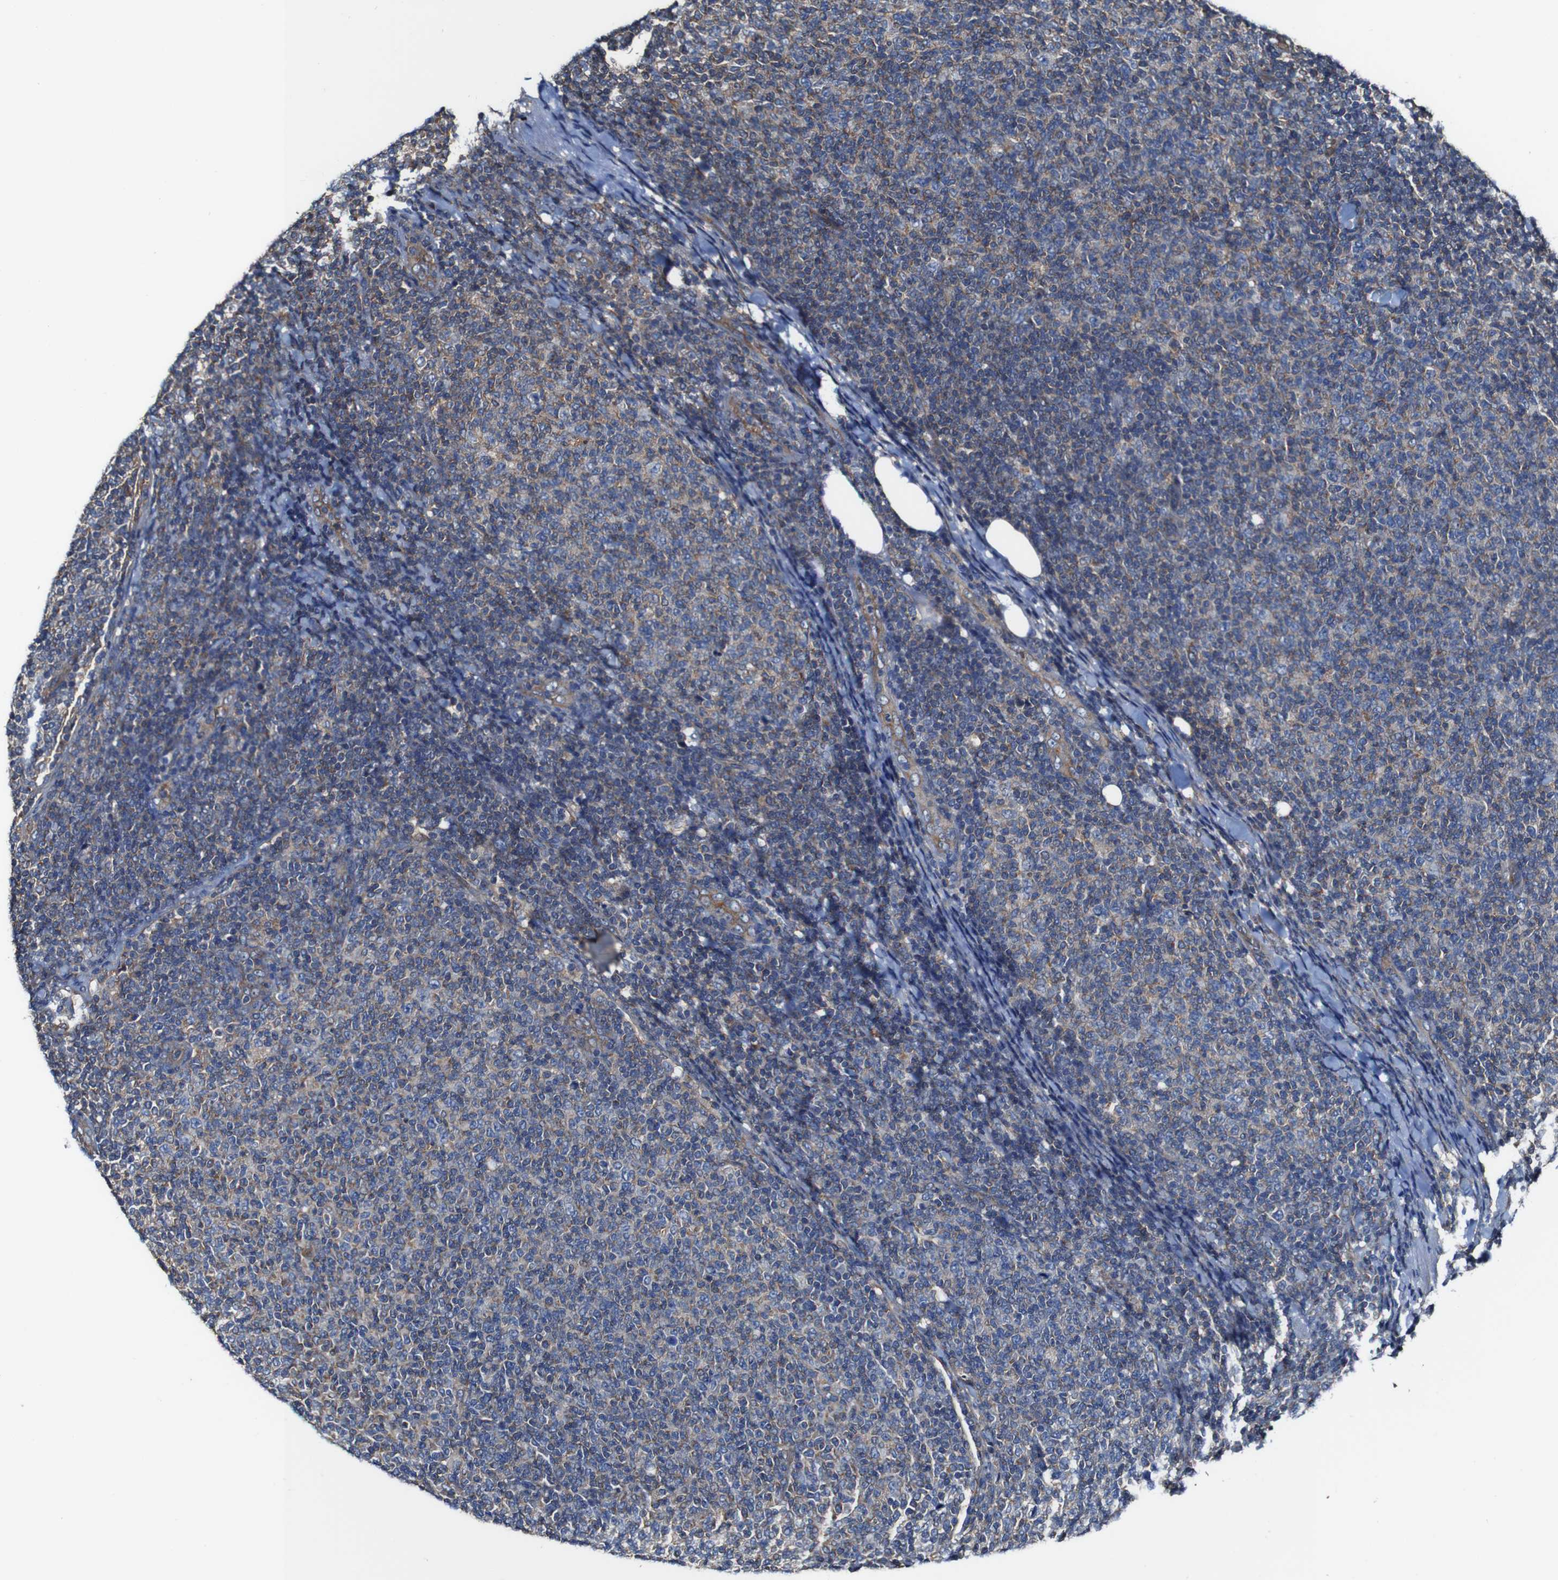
{"staining": {"intensity": "moderate", "quantity": "25%-75%", "location": "cytoplasmic/membranous"}, "tissue": "lymphoma", "cell_type": "Tumor cells", "image_type": "cancer", "snomed": [{"axis": "morphology", "description": "Malignant lymphoma, non-Hodgkin's type, Low grade"}, {"axis": "topography", "description": "Lymph node"}], "caption": "A photomicrograph of lymphoma stained for a protein displays moderate cytoplasmic/membranous brown staining in tumor cells.", "gene": "CSF1R", "patient": {"sex": "male", "age": 66}}